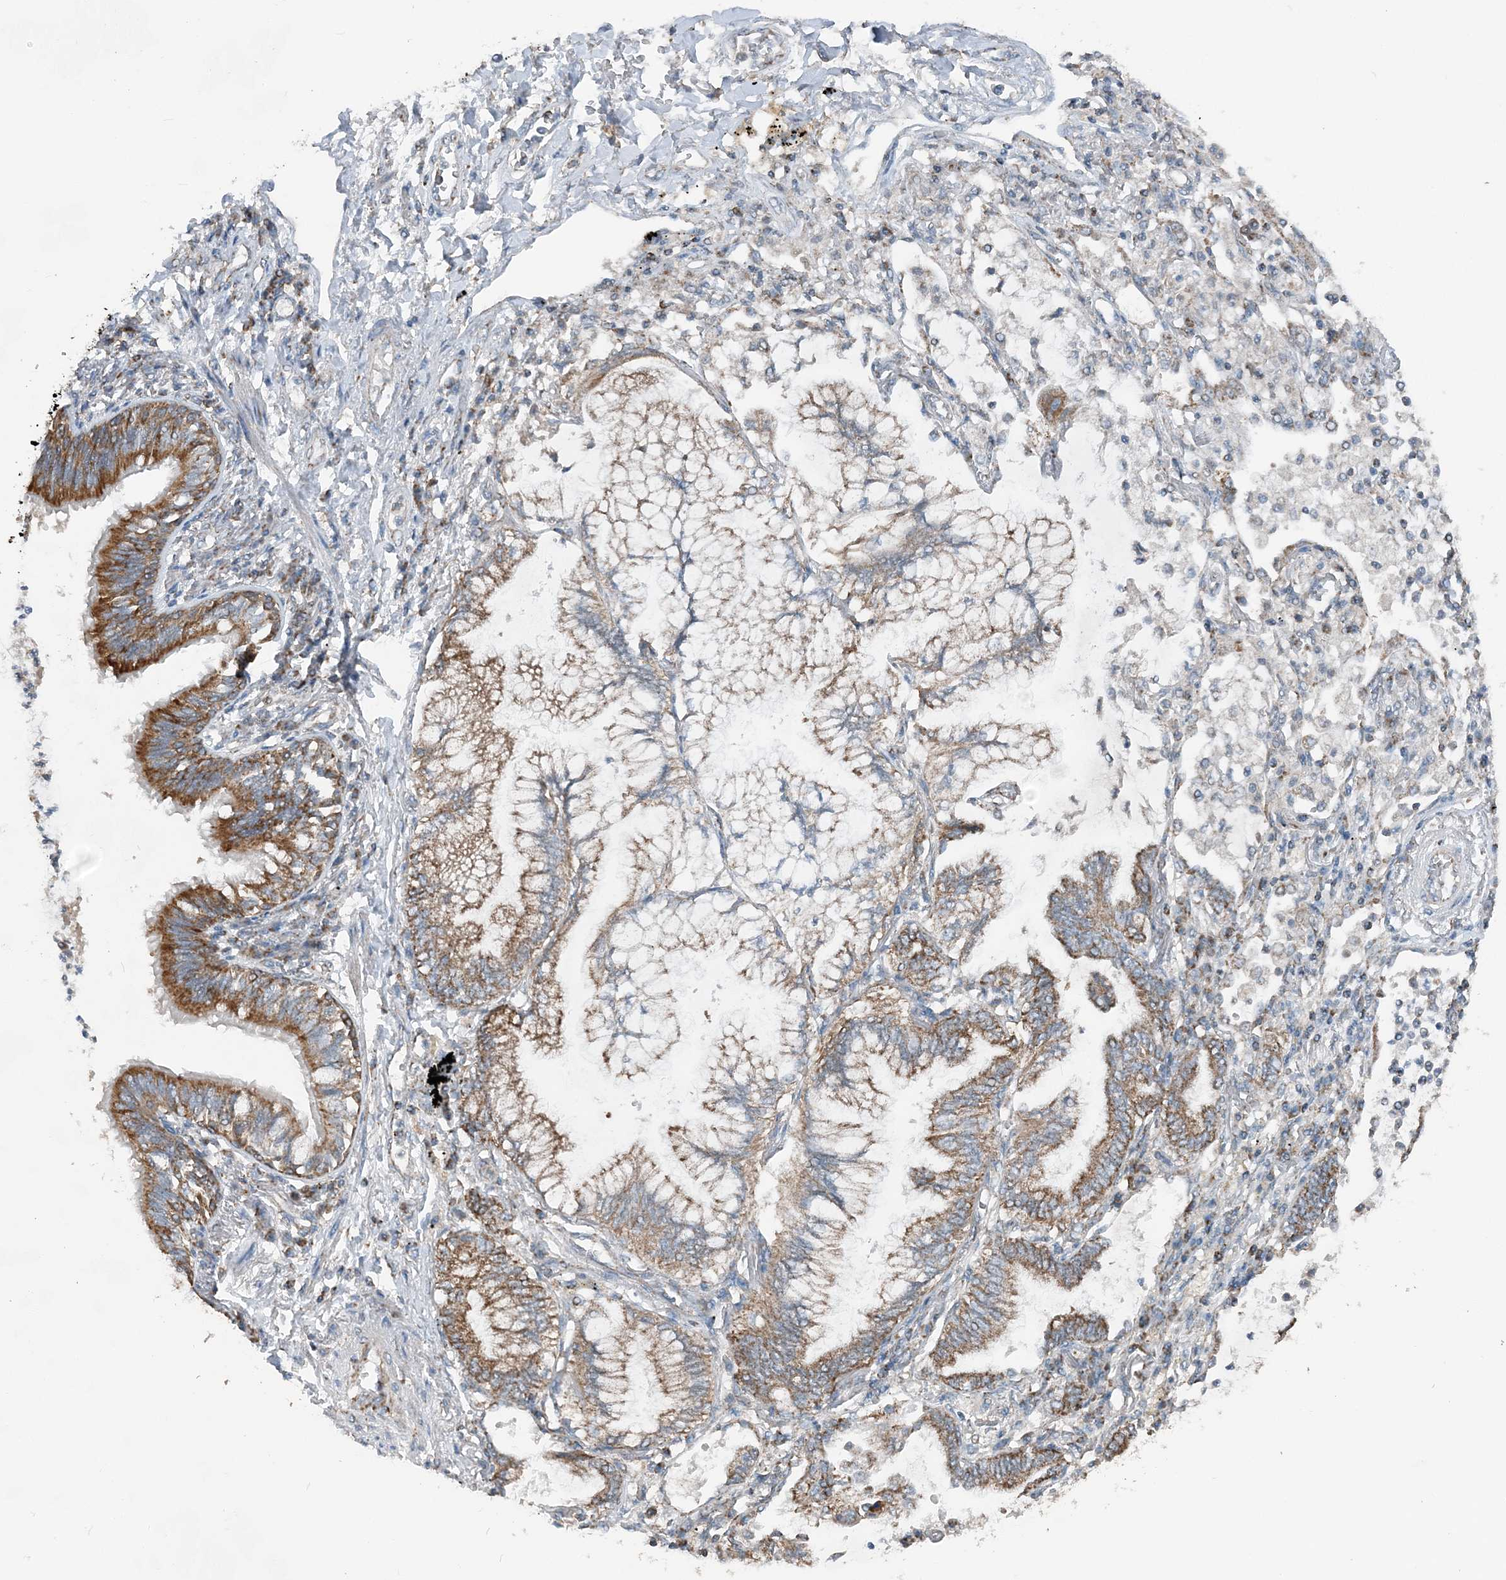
{"staining": {"intensity": "moderate", "quantity": ">75%", "location": "cytoplasmic/membranous"}, "tissue": "lung cancer", "cell_type": "Tumor cells", "image_type": "cancer", "snomed": [{"axis": "morphology", "description": "Adenocarcinoma, NOS"}, {"axis": "topography", "description": "Lung"}], "caption": "Immunohistochemistry (IHC) staining of lung adenocarcinoma, which exhibits medium levels of moderate cytoplasmic/membranous staining in about >75% of tumor cells indicating moderate cytoplasmic/membranous protein expression. The staining was performed using DAB (3,3'-diaminobenzidine) (brown) for protein detection and nuclei were counterstained in hematoxylin (blue).", "gene": "SUCLG1", "patient": {"sex": "female", "age": 70}}